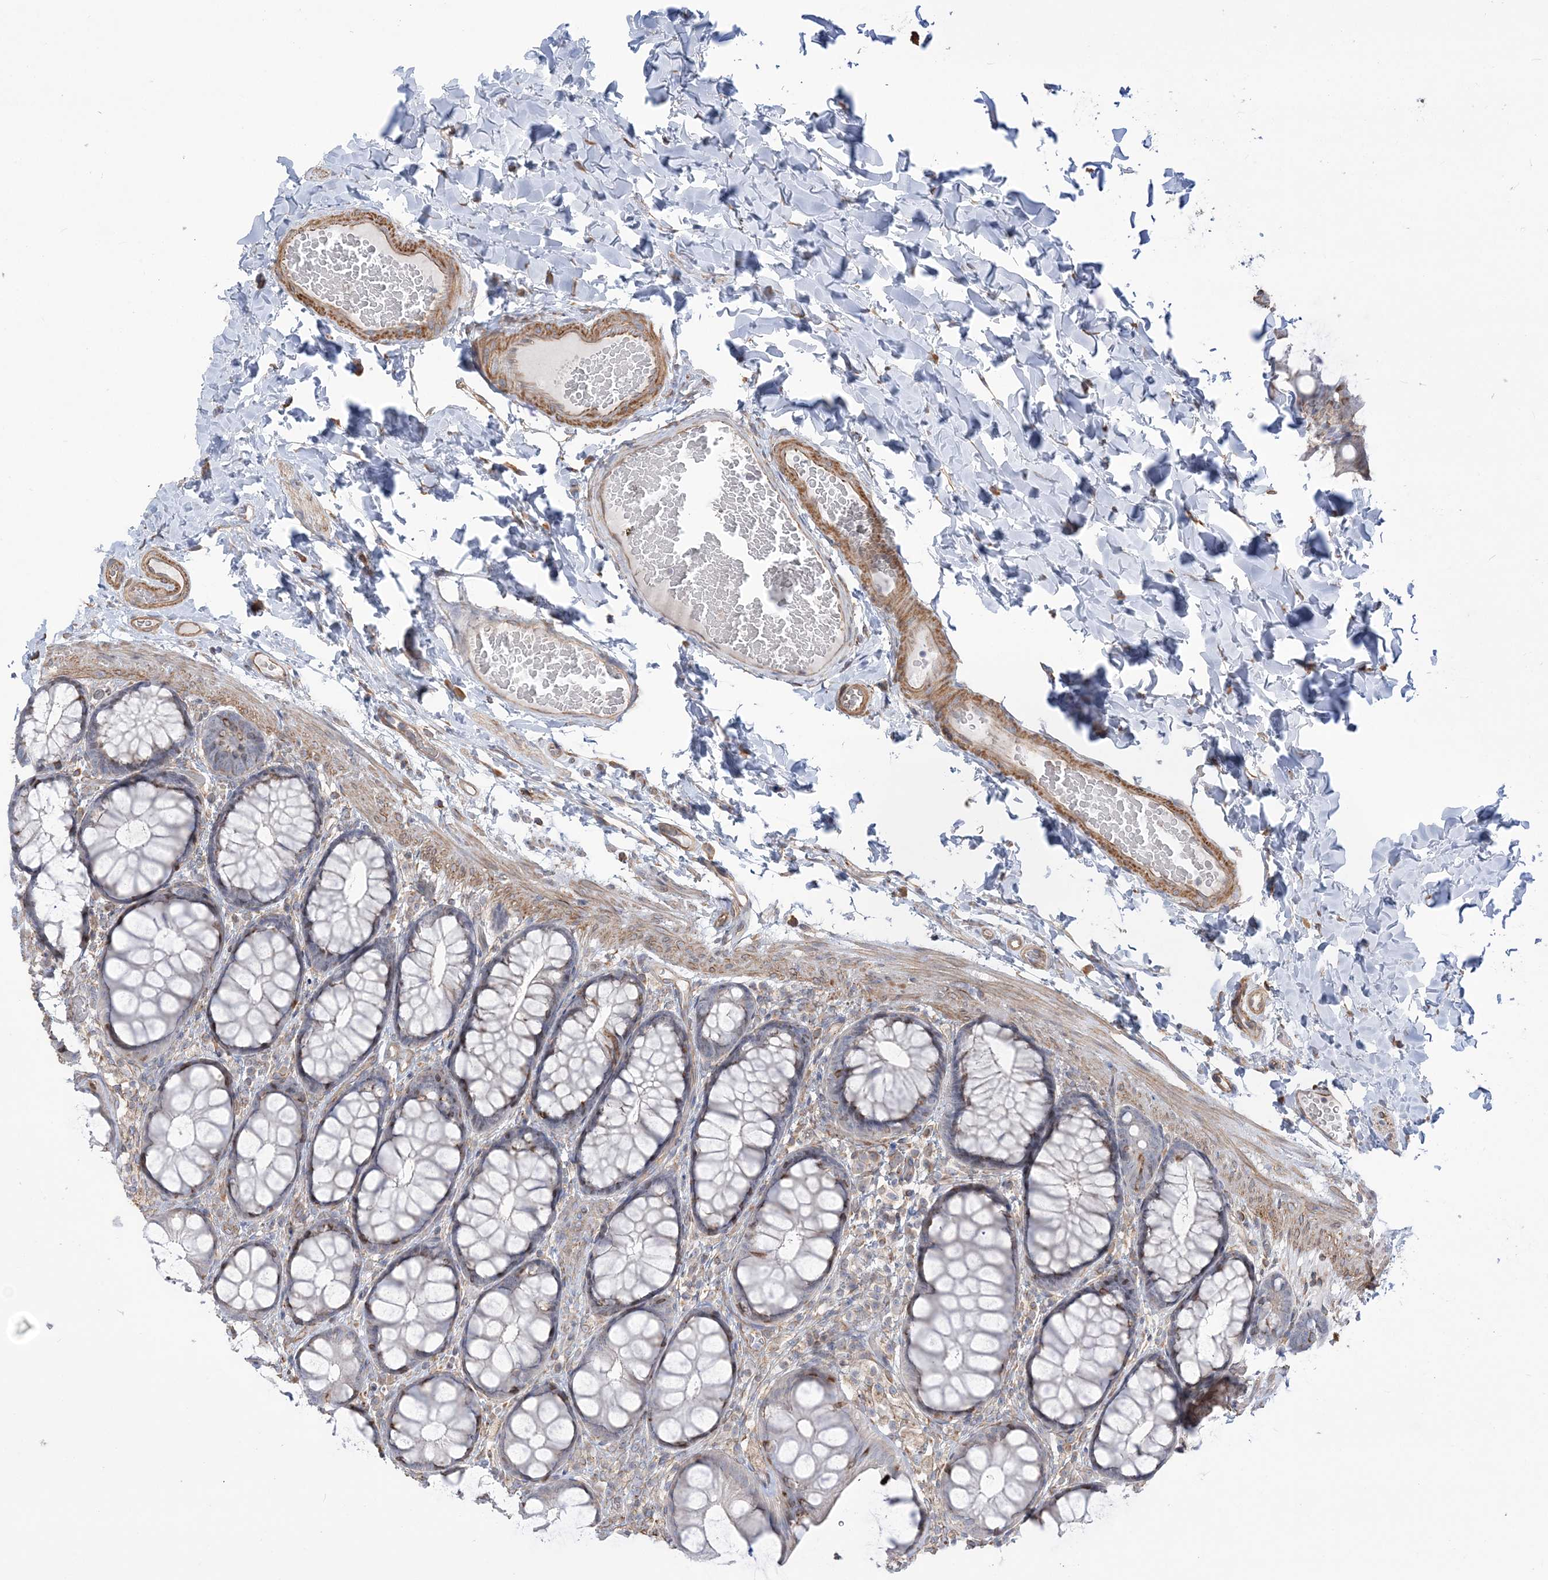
{"staining": {"intensity": "weak", "quantity": "25%-75%", "location": "cytoplasmic/membranous"}, "tissue": "colon", "cell_type": "Endothelial cells", "image_type": "normal", "snomed": [{"axis": "morphology", "description": "Normal tissue, NOS"}, {"axis": "topography", "description": "Colon"}], "caption": "Immunohistochemistry image of unremarkable colon: colon stained using immunohistochemistry (IHC) displays low levels of weak protein expression localized specifically in the cytoplasmic/membranous of endothelial cells, appearing as a cytoplasmic/membranous brown color.", "gene": "ZNF821", "patient": {"sex": "male", "age": 47}}